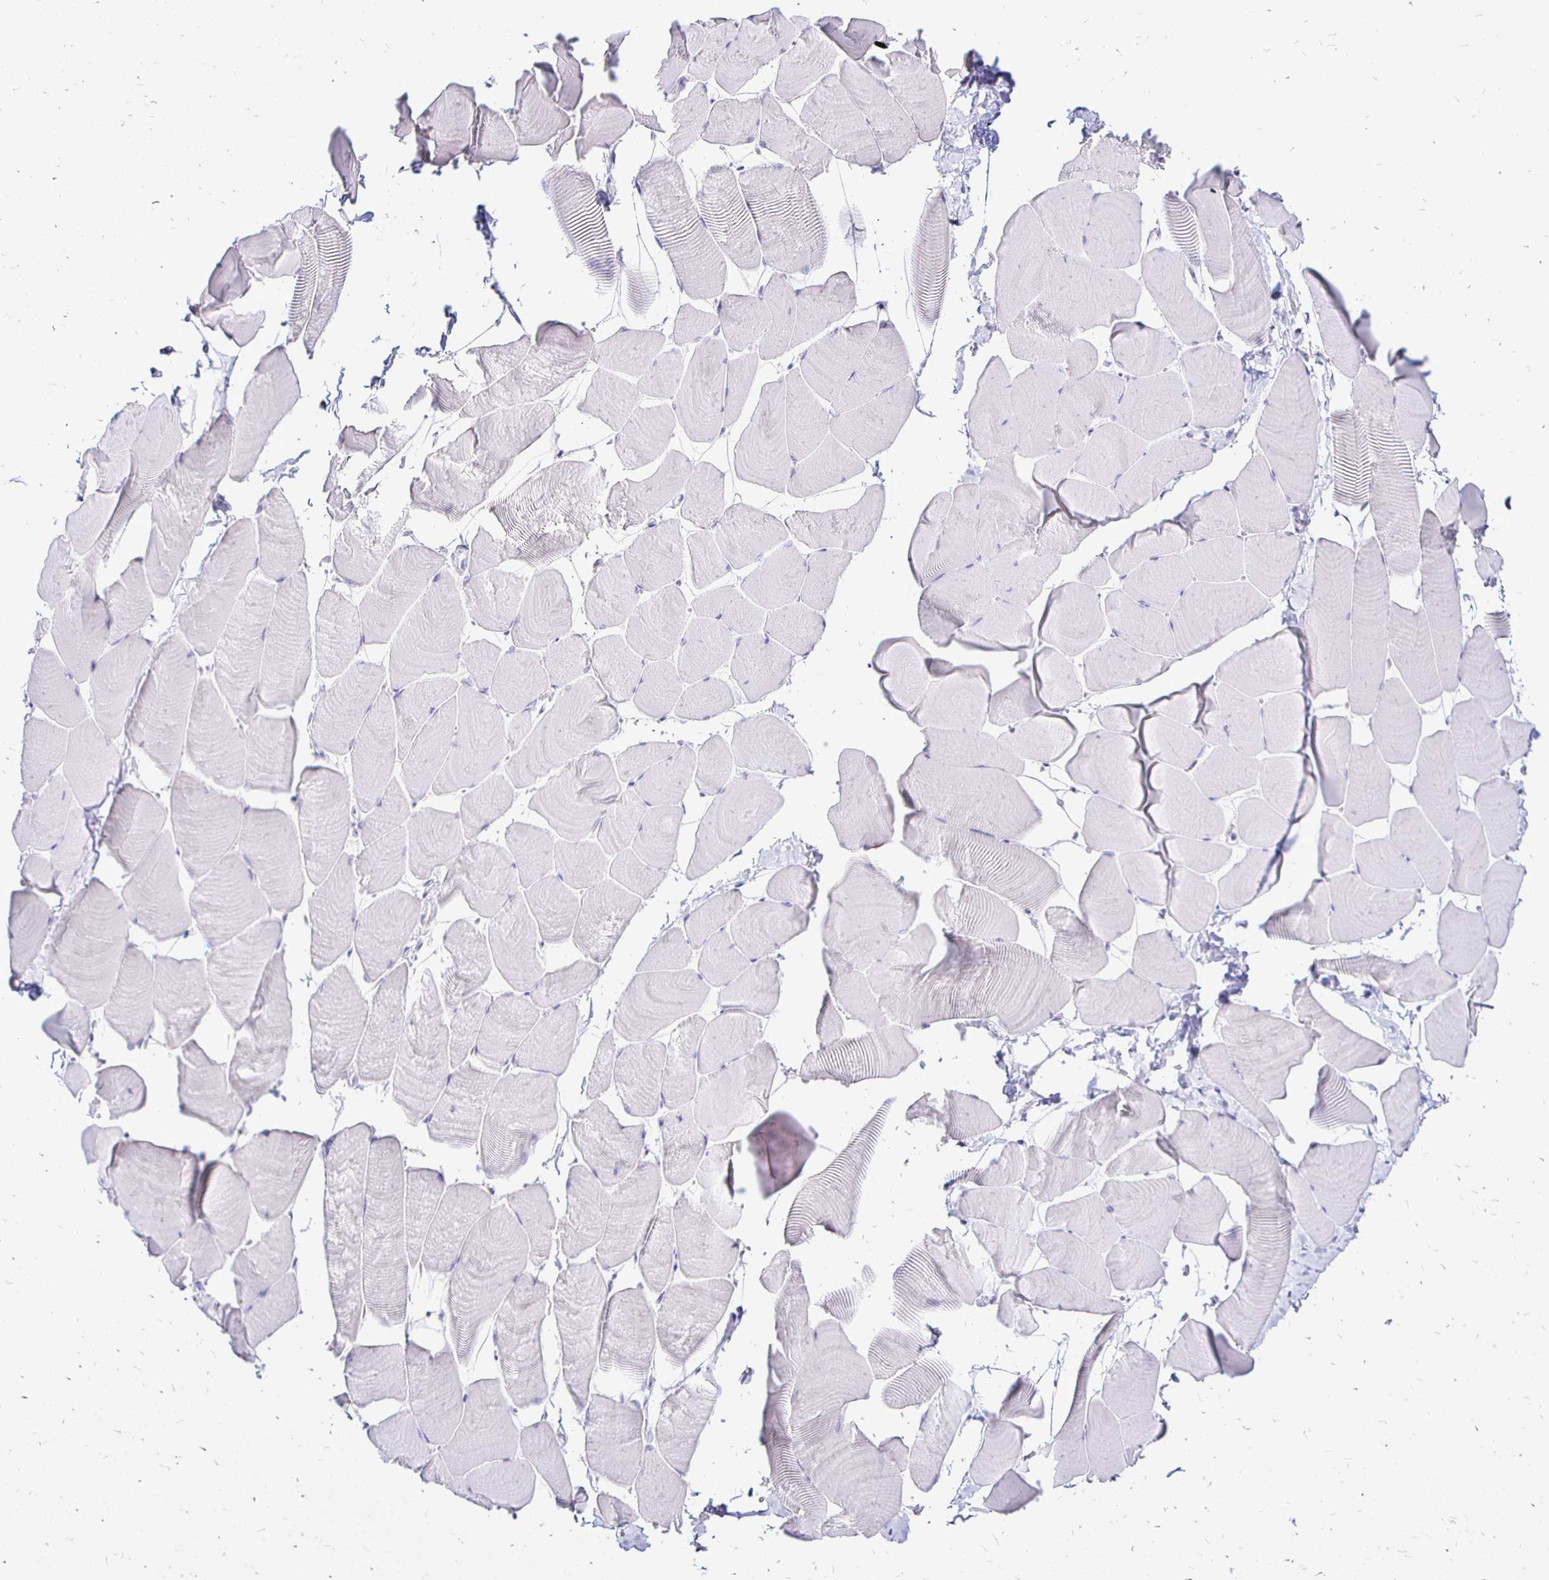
{"staining": {"intensity": "negative", "quantity": "none", "location": "none"}, "tissue": "skeletal muscle", "cell_type": "Myocytes", "image_type": "normal", "snomed": [{"axis": "morphology", "description": "Normal tissue, NOS"}, {"axis": "topography", "description": "Skeletal muscle"}], "caption": "High power microscopy histopathology image of an IHC micrograph of normal skeletal muscle, revealing no significant positivity in myocytes. The staining is performed using DAB brown chromogen with nuclei counter-stained in using hematoxylin.", "gene": "IRGC", "patient": {"sex": "male", "age": 25}}